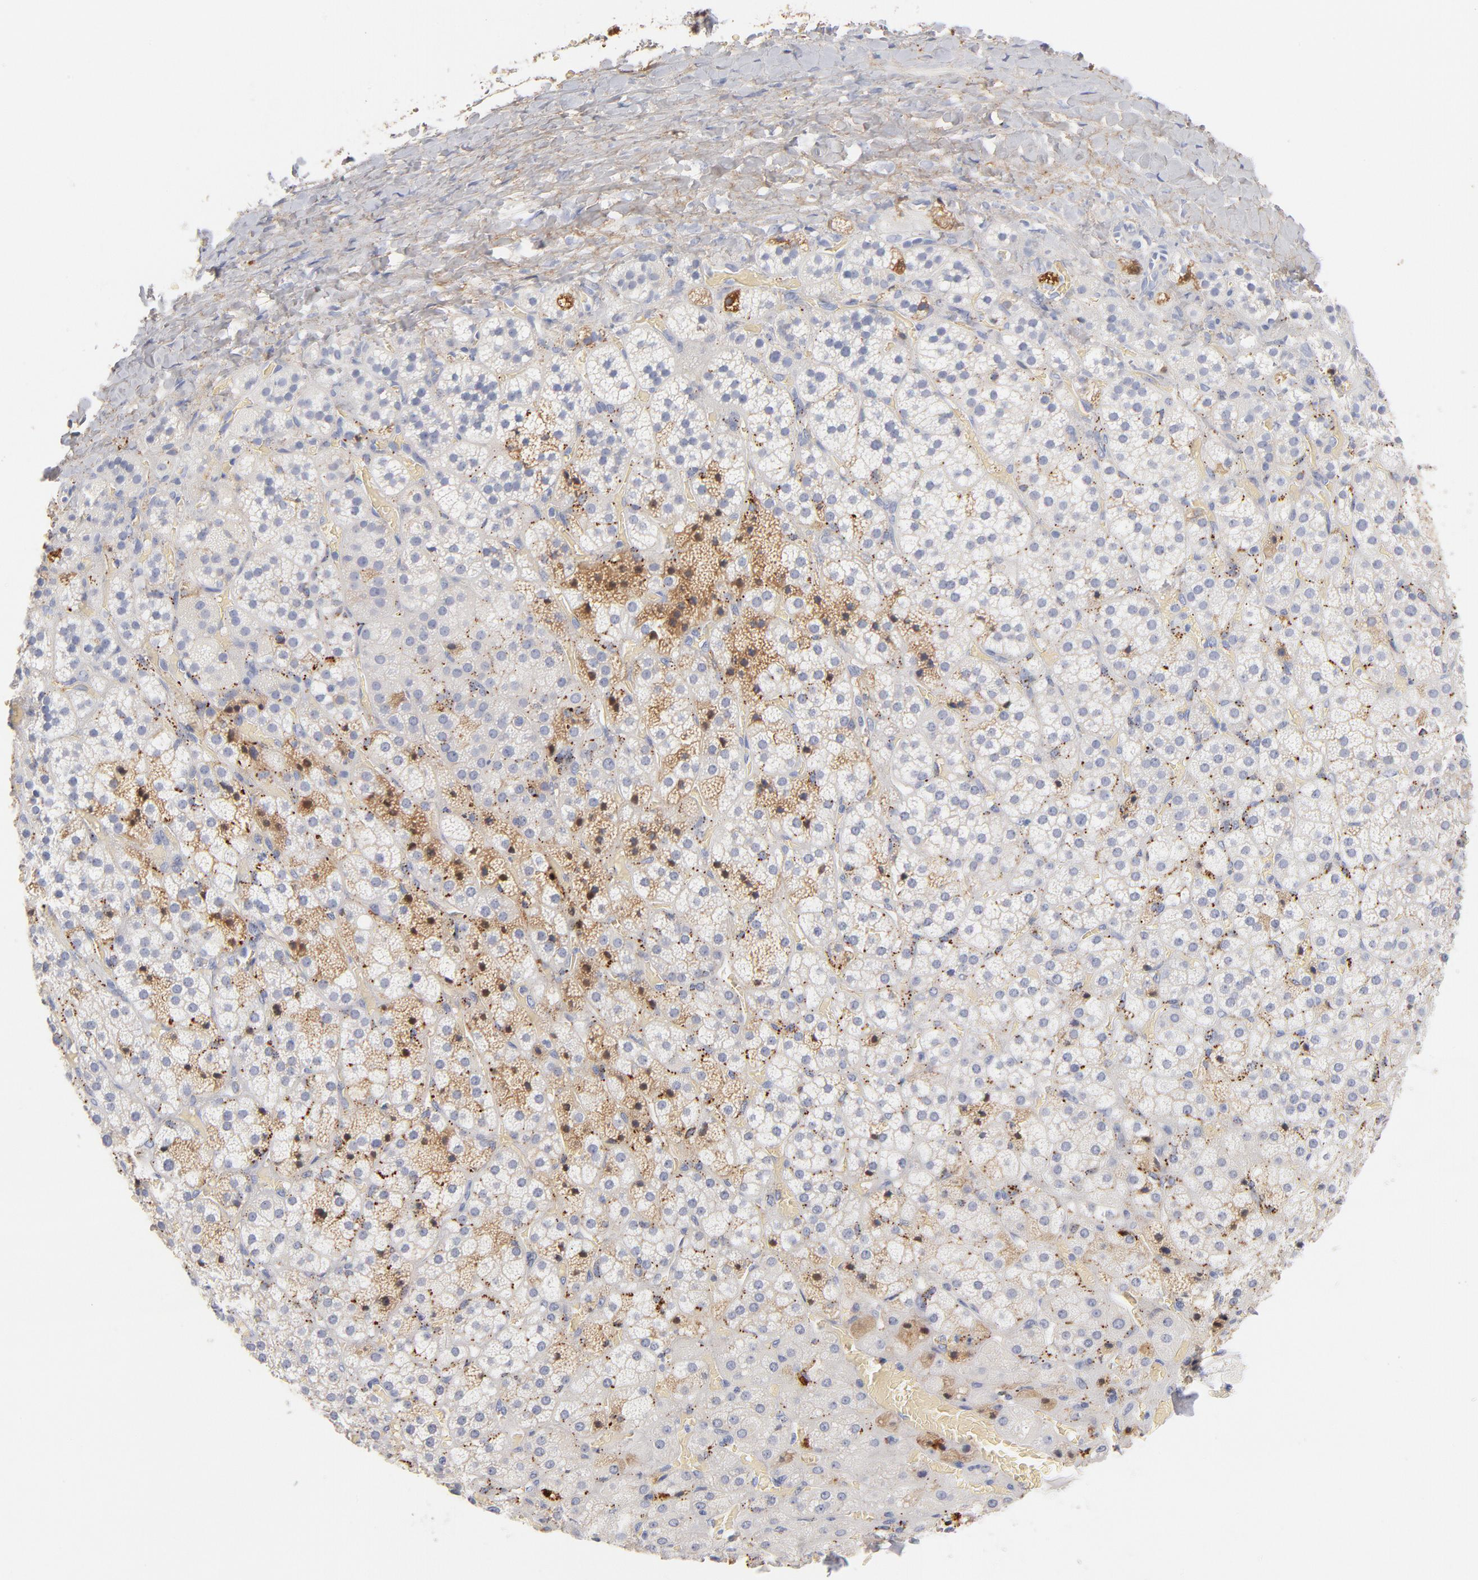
{"staining": {"intensity": "moderate", "quantity": "<25%", "location": "cytoplasmic/membranous,nuclear"}, "tissue": "adrenal gland", "cell_type": "Glandular cells", "image_type": "normal", "snomed": [{"axis": "morphology", "description": "Normal tissue, NOS"}, {"axis": "topography", "description": "Adrenal gland"}], "caption": "Immunohistochemistry (IHC) image of normal adrenal gland stained for a protein (brown), which exhibits low levels of moderate cytoplasmic/membranous,nuclear positivity in approximately <25% of glandular cells.", "gene": "C3", "patient": {"sex": "female", "age": 71}}